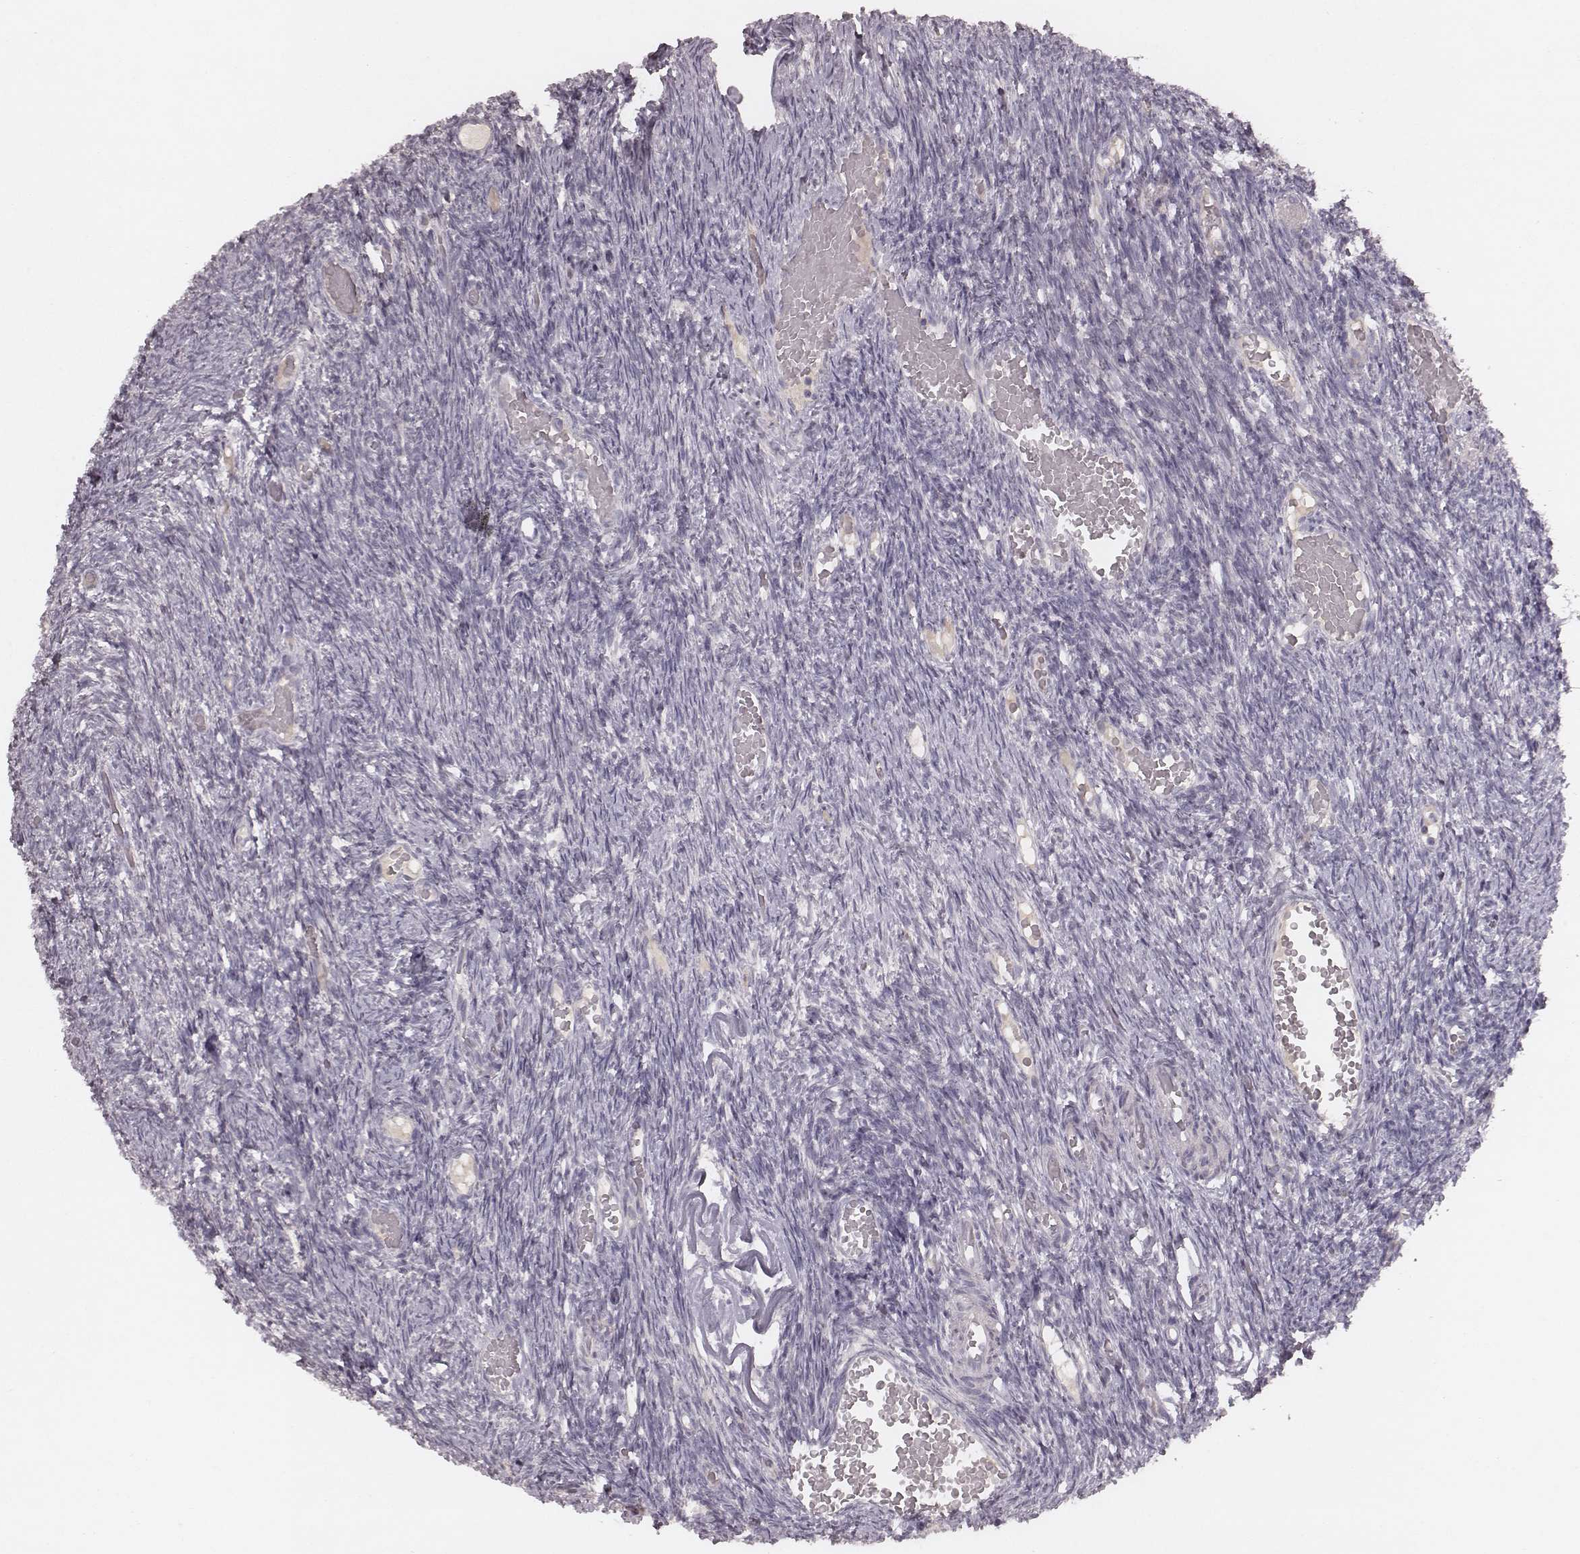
{"staining": {"intensity": "negative", "quantity": "none", "location": "none"}, "tissue": "ovary", "cell_type": "Follicle cells", "image_type": "normal", "snomed": [{"axis": "morphology", "description": "Normal tissue, NOS"}, {"axis": "topography", "description": "Ovary"}], "caption": "This is an IHC image of normal ovary. There is no staining in follicle cells.", "gene": "FAM13B", "patient": {"sex": "female", "age": 39}}